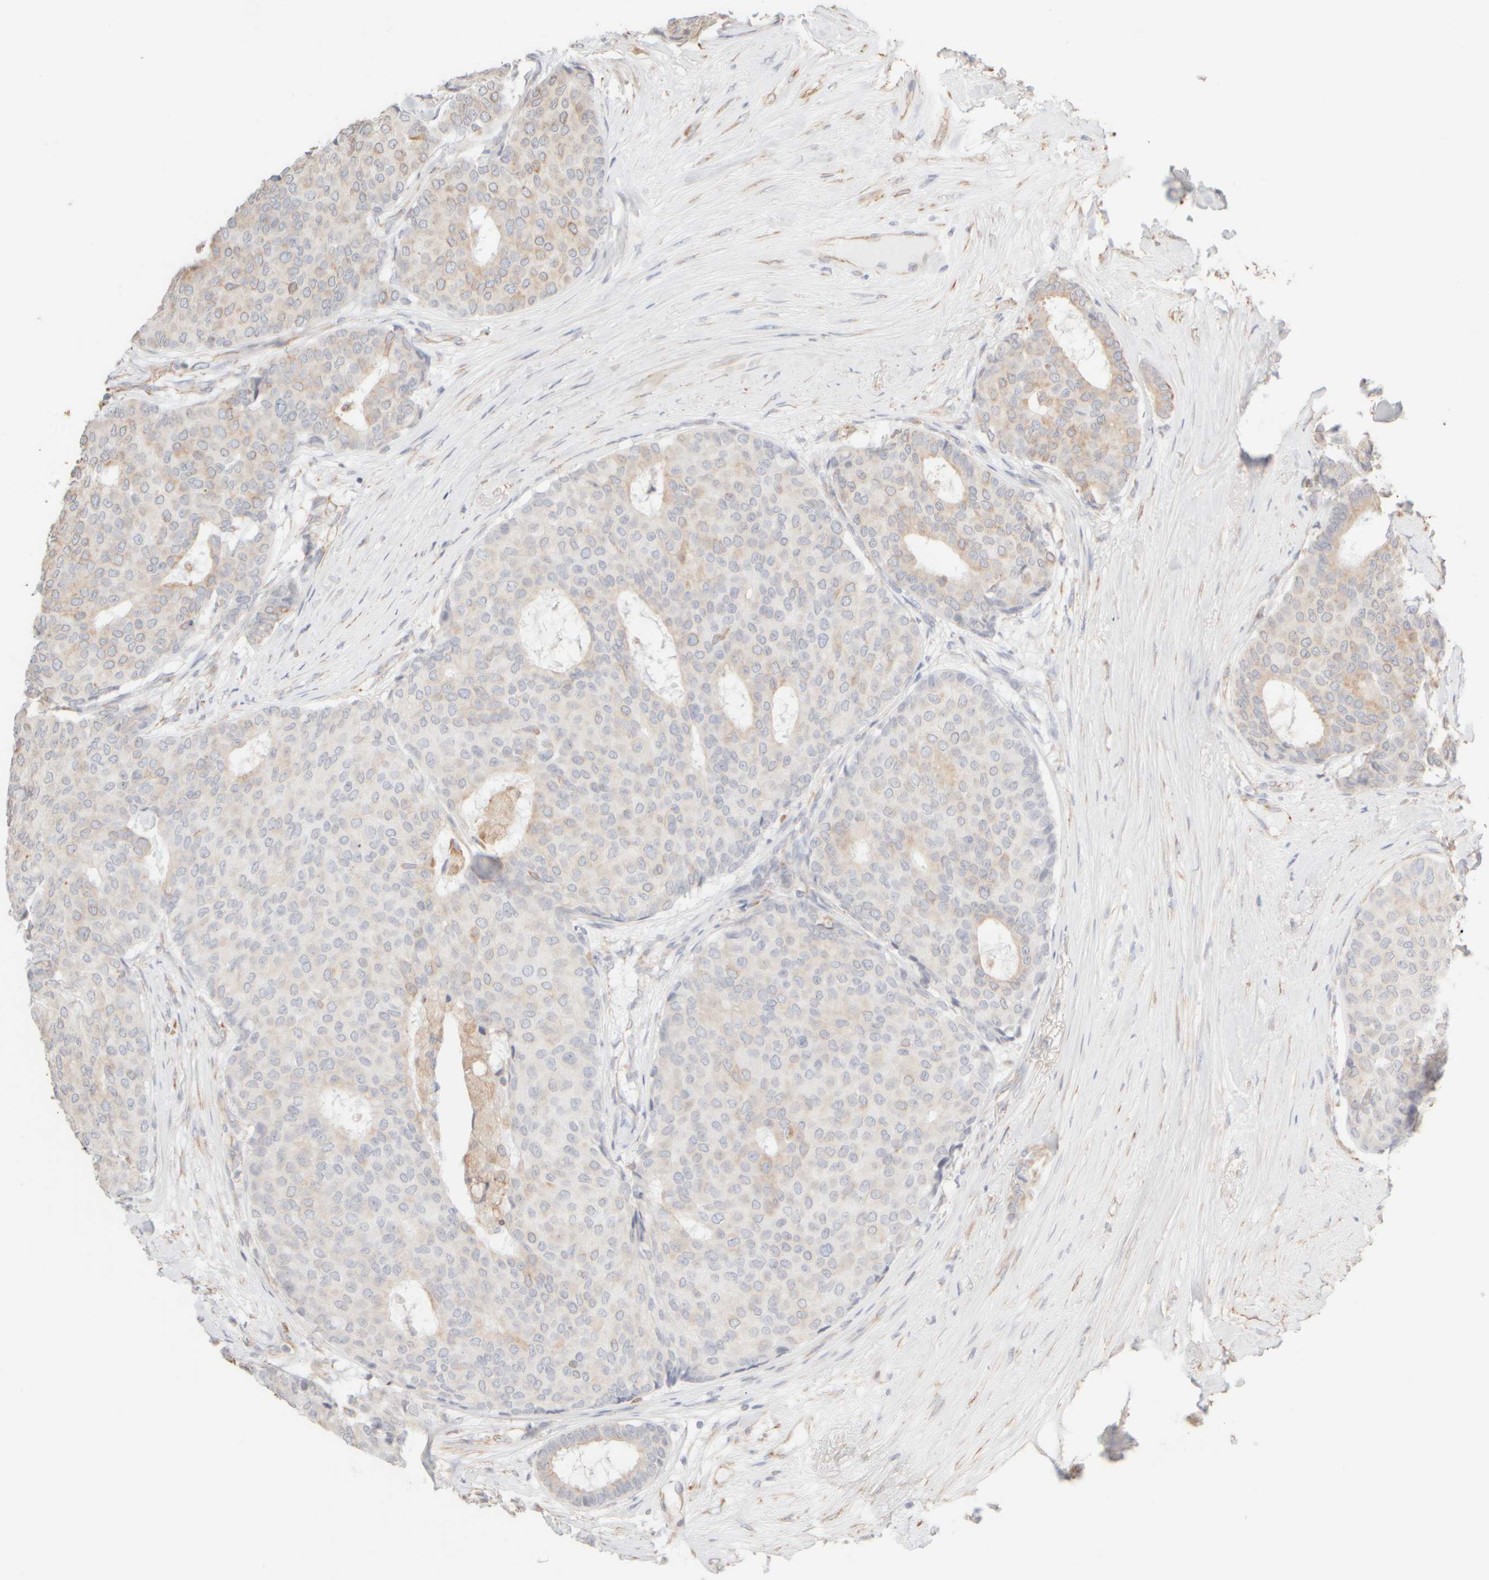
{"staining": {"intensity": "weak", "quantity": "<25%", "location": "cytoplasmic/membranous"}, "tissue": "breast cancer", "cell_type": "Tumor cells", "image_type": "cancer", "snomed": [{"axis": "morphology", "description": "Duct carcinoma"}, {"axis": "topography", "description": "Breast"}], "caption": "This is an immunohistochemistry photomicrograph of human breast invasive ductal carcinoma. There is no expression in tumor cells.", "gene": "KRT15", "patient": {"sex": "female", "age": 75}}